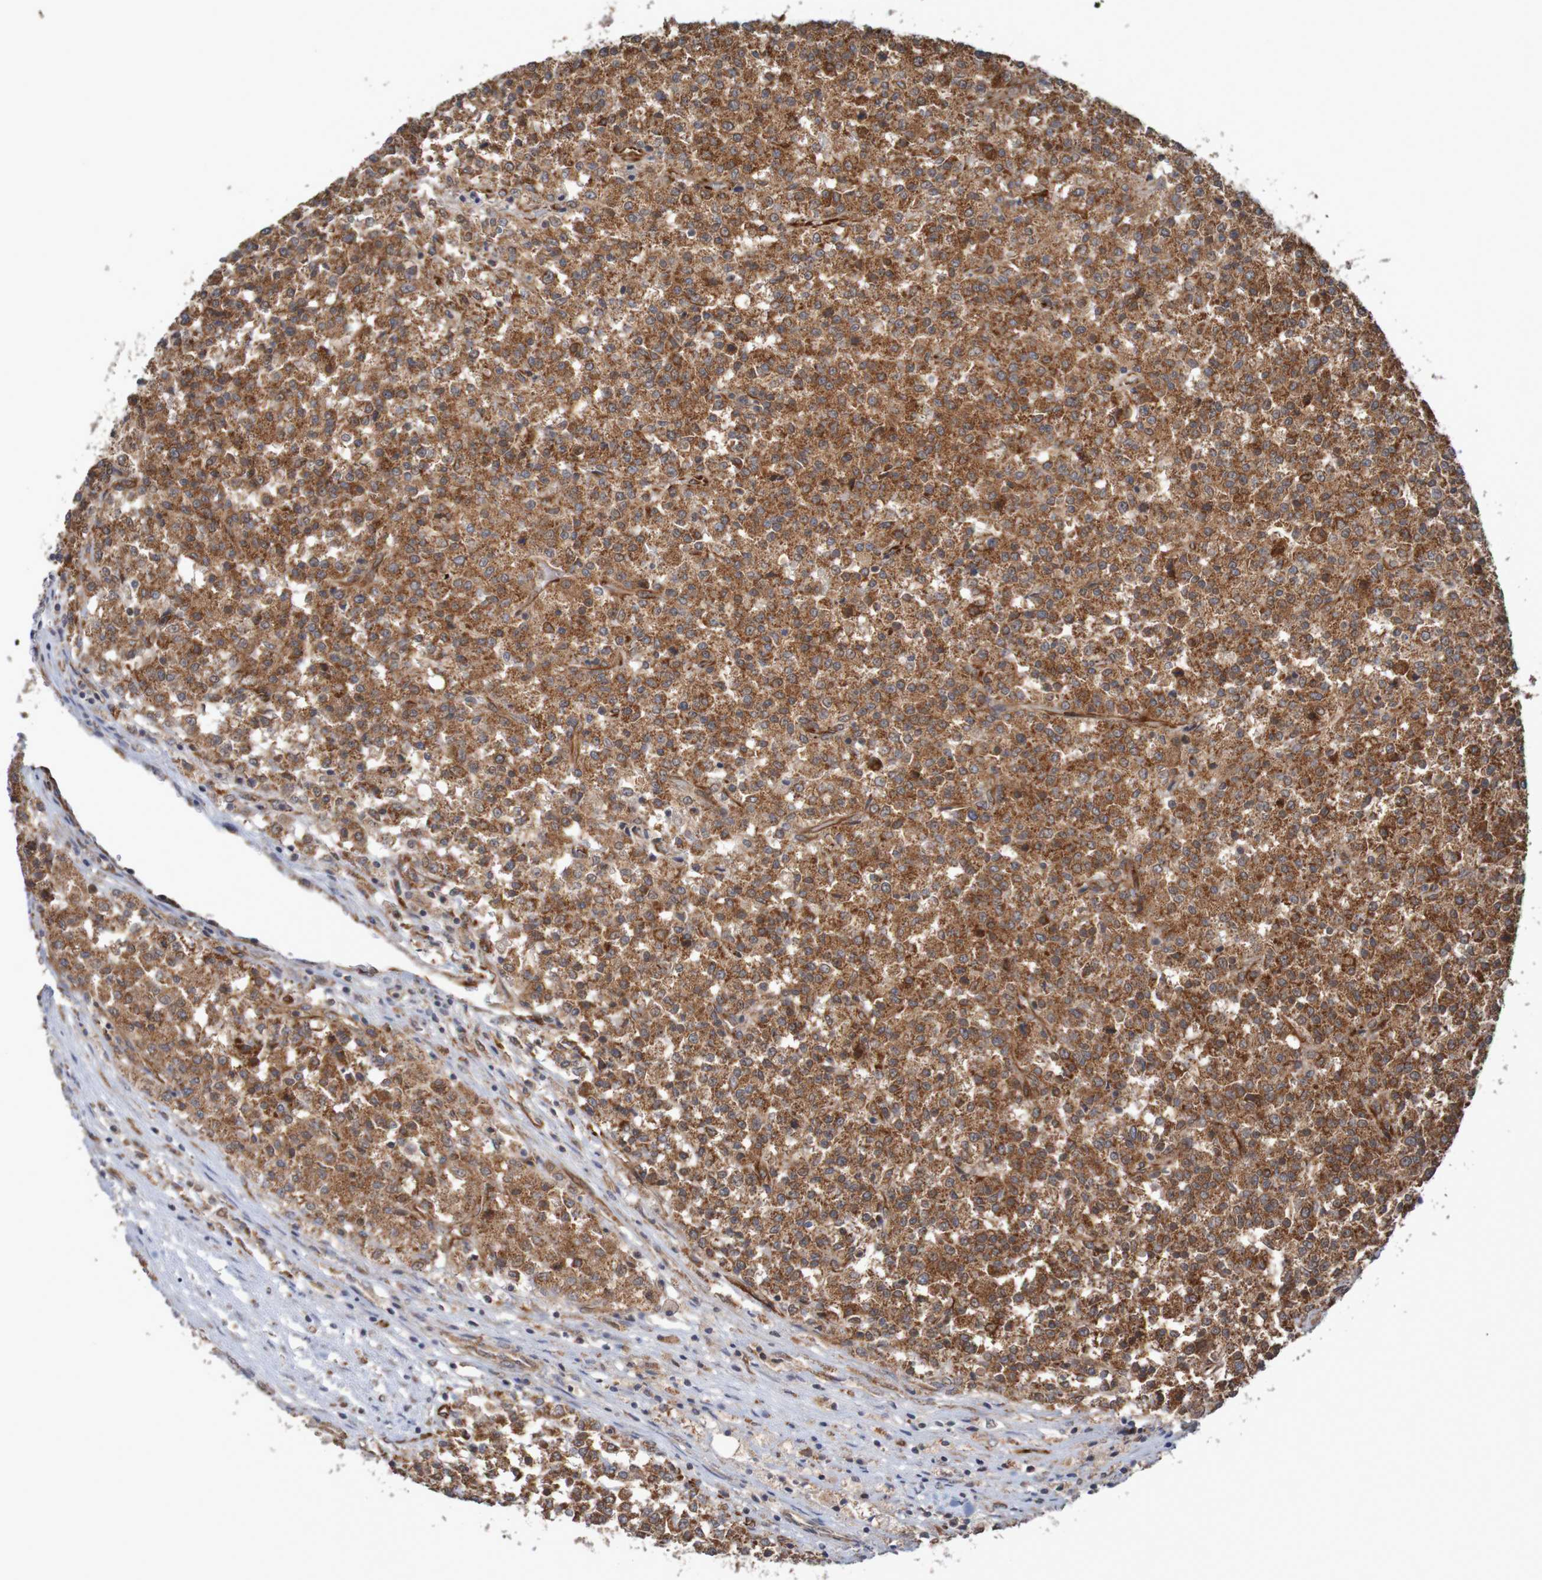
{"staining": {"intensity": "strong", "quantity": ">75%", "location": "cytoplasmic/membranous"}, "tissue": "testis cancer", "cell_type": "Tumor cells", "image_type": "cancer", "snomed": [{"axis": "morphology", "description": "Seminoma, NOS"}, {"axis": "topography", "description": "Testis"}], "caption": "Brown immunohistochemical staining in testis seminoma reveals strong cytoplasmic/membranous expression in about >75% of tumor cells. The staining is performed using DAB (3,3'-diaminobenzidine) brown chromogen to label protein expression. The nuclei are counter-stained blue using hematoxylin.", "gene": "MRPL52", "patient": {"sex": "male", "age": 59}}